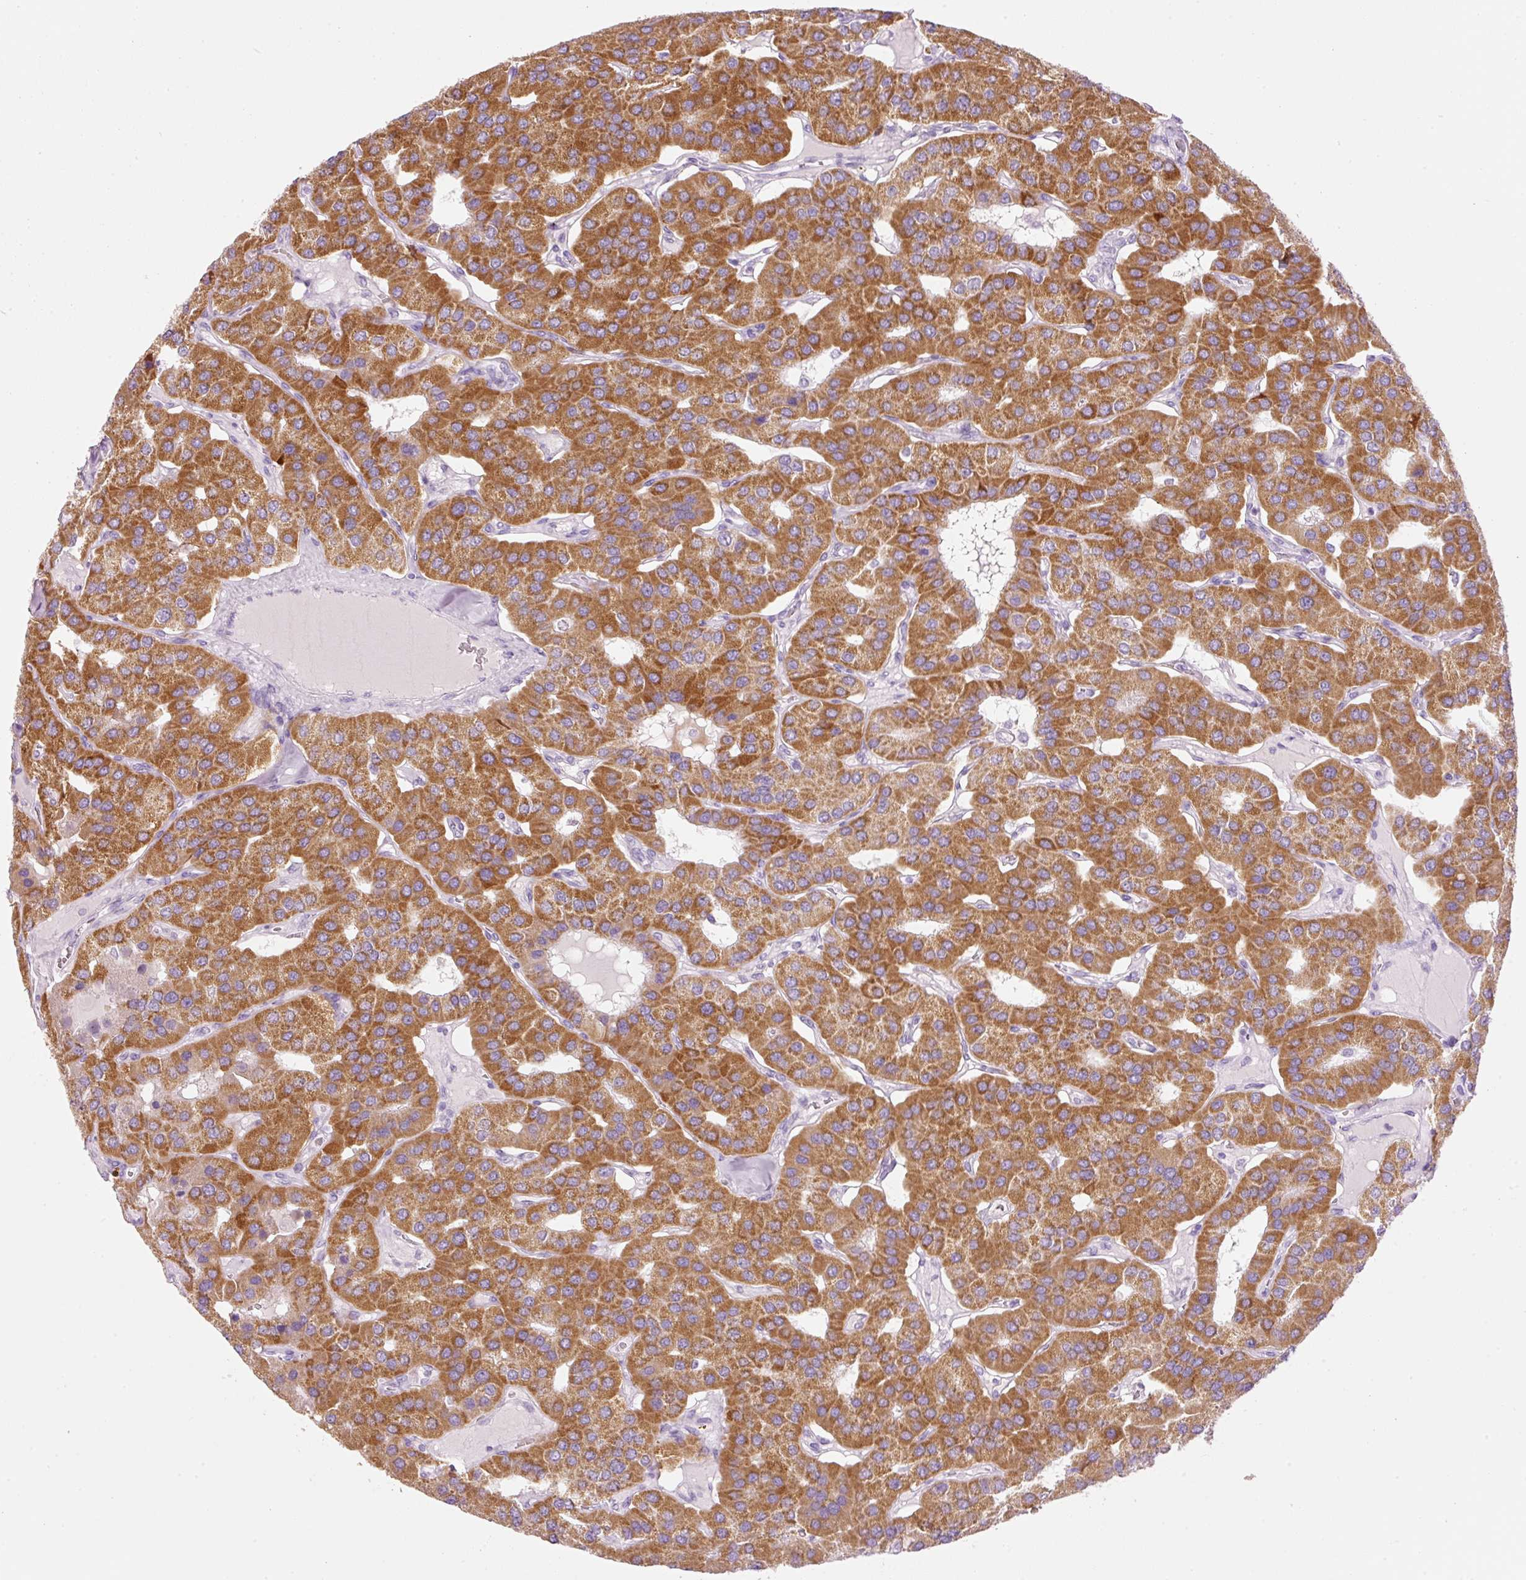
{"staining": {"intensity": "strong", "quantity": ">75%", "location": "cytoplasmic/membranous"}, "tissue": "parathyroid gland", "cell_type": "Glandular cells", "image_type": "normal", "snomed": [{"axis": "morphology", "description": "Normal tissue, NOS"}, {"axis": "morphology", "description": "Adenoma, NOS"}, {"axis": "topography", "description": "Parathyroid gland"}], "caption": "Immunohistochemical staining of normal human parathyroid gland demonstrates high levels of strong cytoplasmic/membranous positivity in approximately >75% of glandular cells. (DAB (3,3'-diaminobenzidine) = brown stain, brightfield microscopy at high magnification).", "gene": "CARD16", "patient": {"sex": "female", "age": 86}}